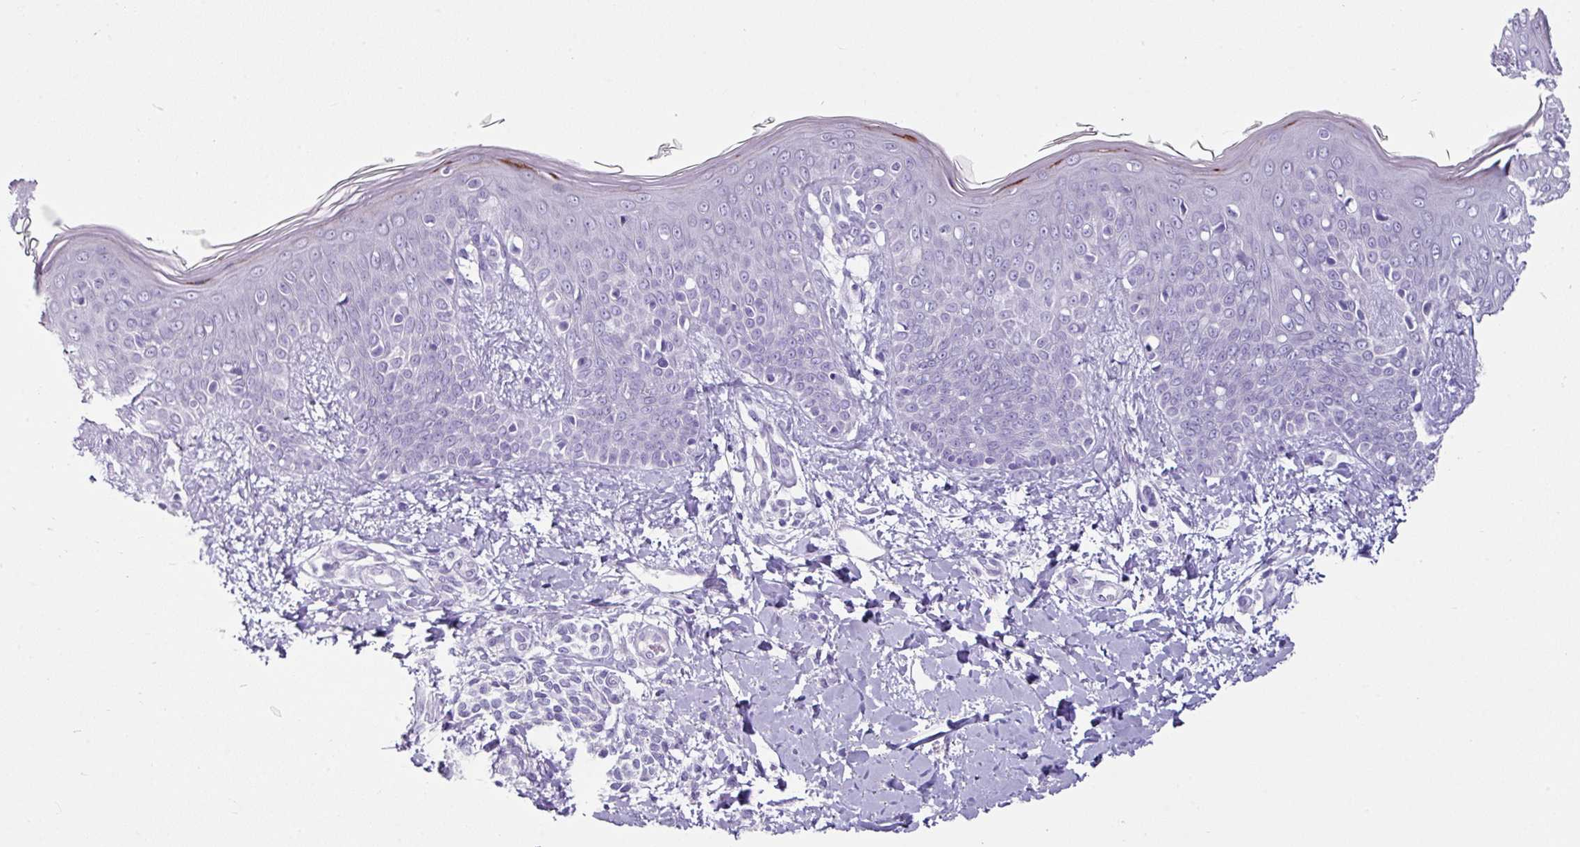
{"staining": {"intensity": "negative", "quantity": "none", "location": "none"}, "tissue": "skin", "cell_type": "Fibroblasts", "image_type": "normal", "snomed": [{"axis": "morphology", "description": "Normal tissue, NOS"}, {"axis": "topography", "description": "Skin"}], "caption": "Protein analysis of normal skin displays no significant expression in fibroblasts. (DAB (3,3'-diaminobenzidine) IHC visualized using brightfield microscopy, high magnification).", "gene": "TRA2A", "patient": {"sex": "male", "age": 16}}